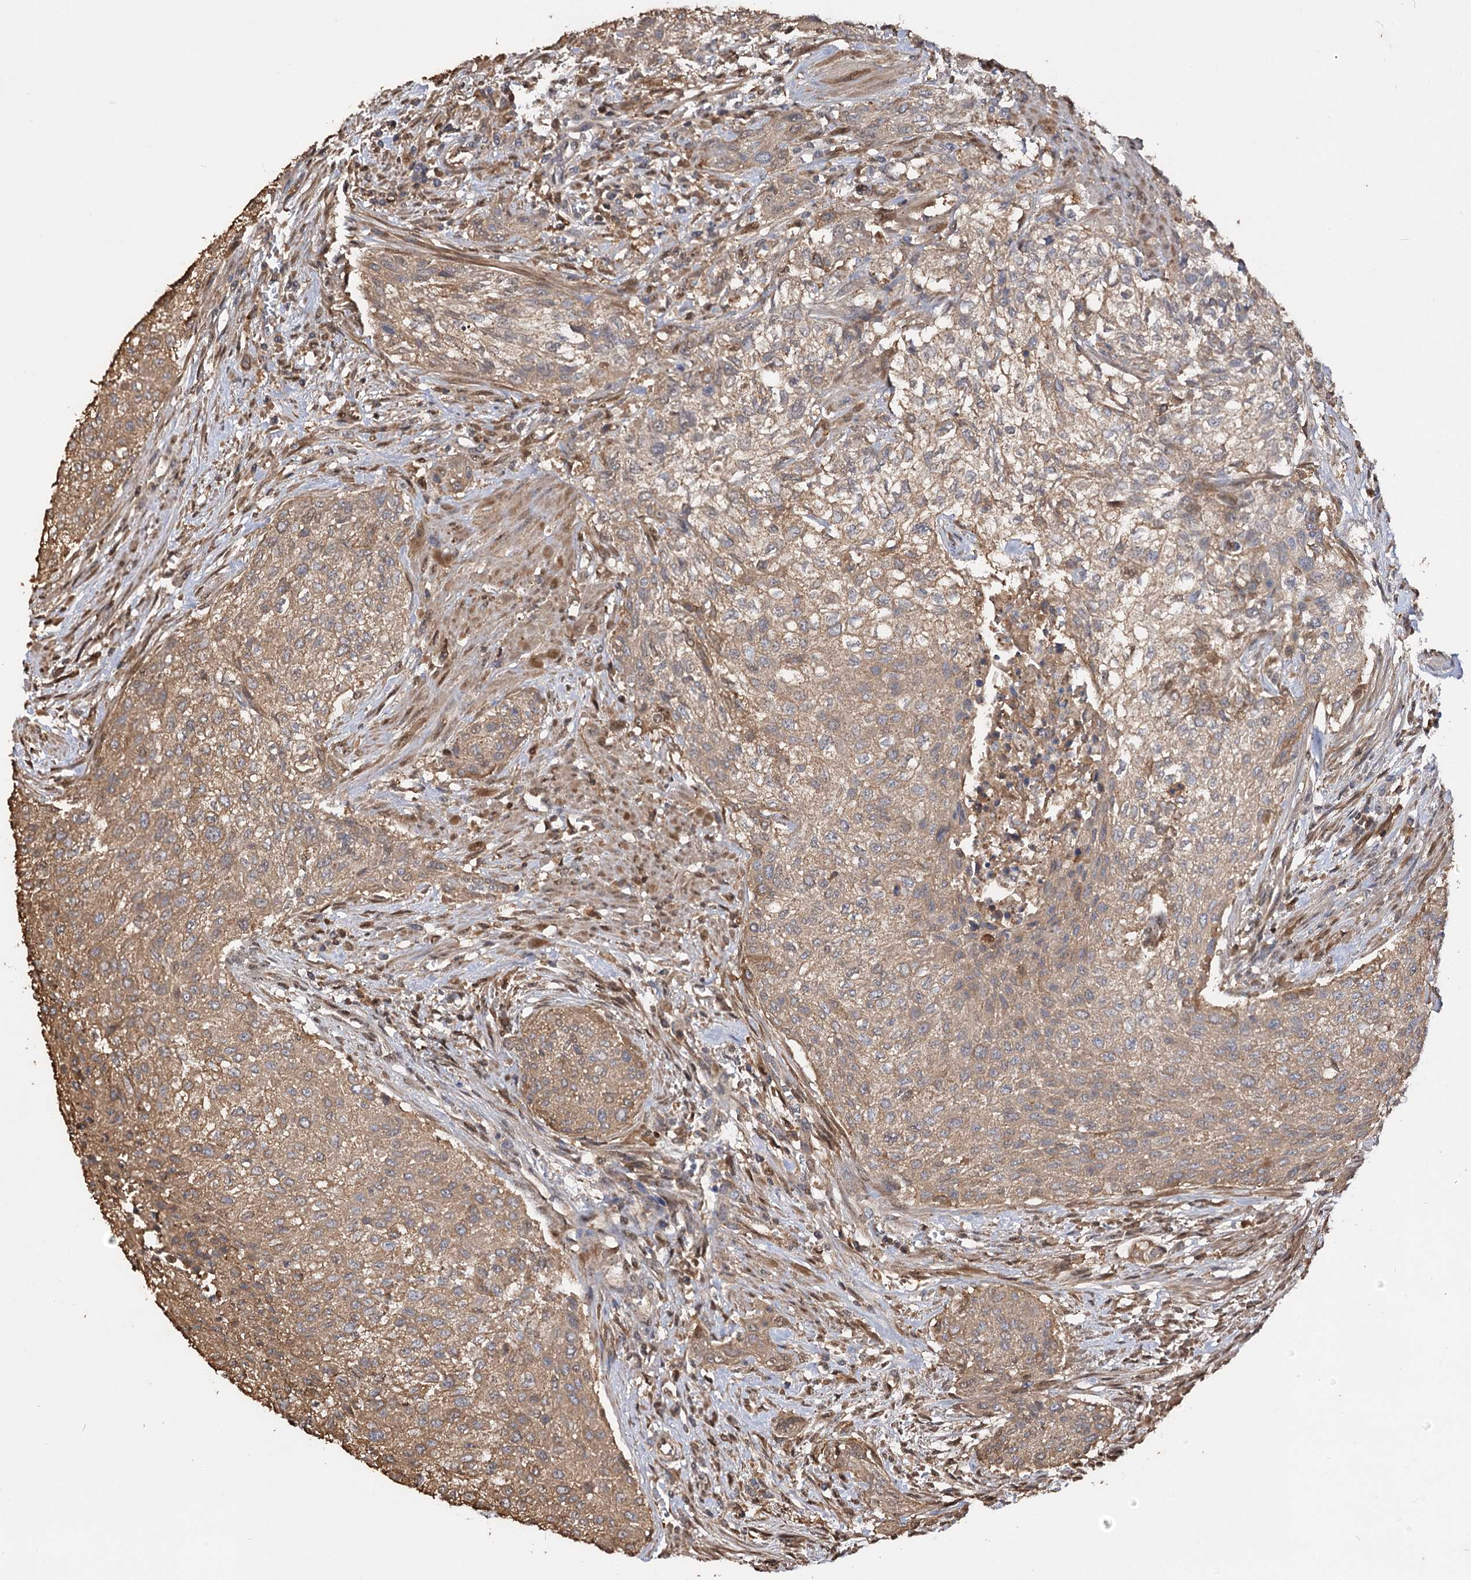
{"staining": {"intensity": "moderate", "quantity": ">75%", "location": "cytoplasmic/membranous"}, "tissue": "urothelial cancer", "cell_type": "Tumor cells", "image_type": "cancer", "snomed": [{"axis": "morphology", "description": "Urothelial carcinoma, High grade"}, {"axis": "topography", "description": "Urinary bladder"}], "caption": "Urothelial cancer tissue reveals moderate cytoplasmic/membranous staining in about >75% of tumor cells, visualized by immunohistochemistry.", "gene": "ARL13A", "patient": {"sex": "male", "age": 35}}